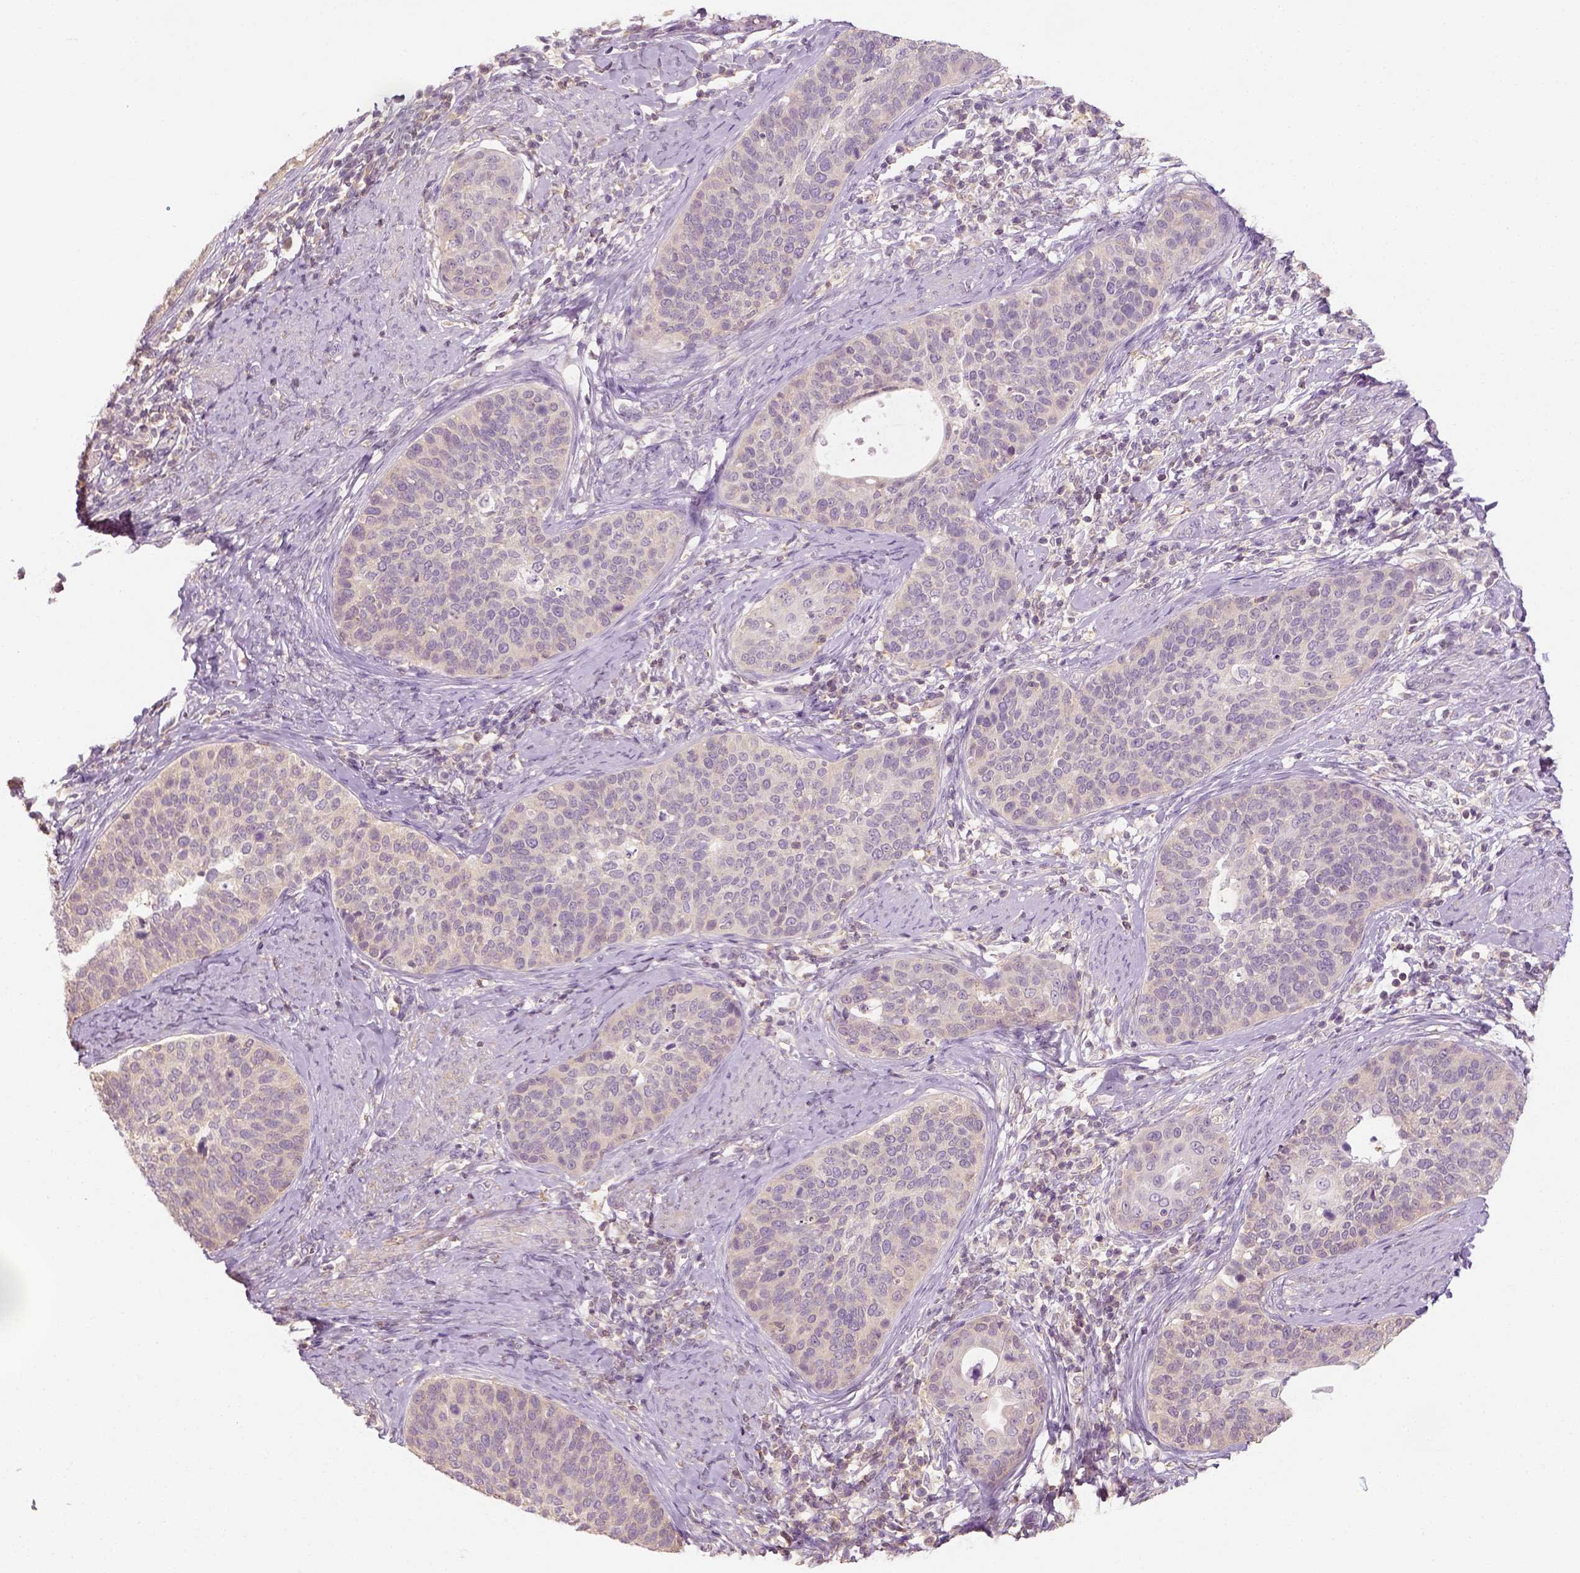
{"staining": {"intensity": "negative", "quantity": "none", "location": "none"}, "tissue": "cervical cancer", "cell_type": "Tumor cells", "image_type": "cancer", "snomed": [{"axis": "morphology", "description": "Squamous cell carcinoma, NOS"}, {"axis": "topography", "description": "Cervix"}], "caption": "A histopathology image of squamous cell carcinoma (cervical) stained for a protein shows no brown staining in tumor cells. (IHC, brightfield microscopy, high magnification).", "gene": "EPHB1", "patient": {"sex": "female", "age": 69}}